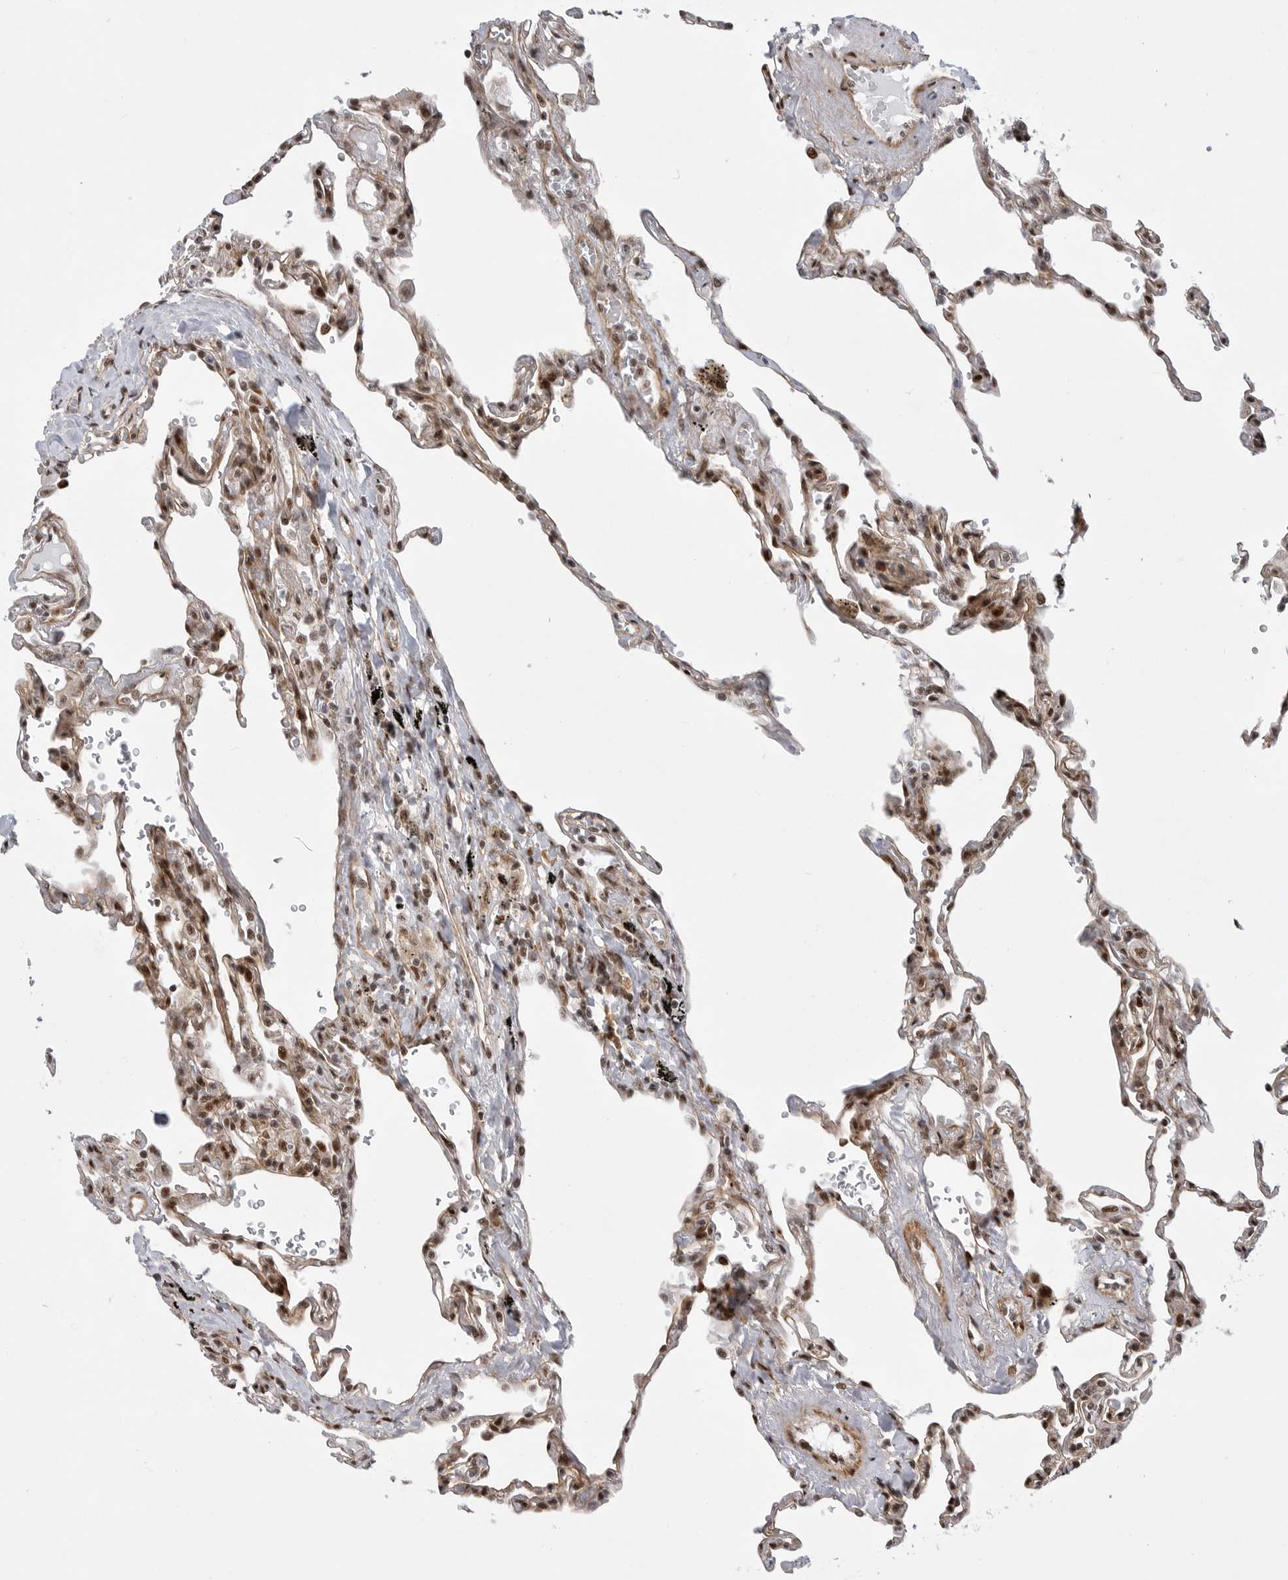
{"staining": {"intensity": "moderate", "quantity": ">75%", "location": "nuclear"}, "tissue": "lung", "cell_type": "Alveolar cells", "image_type": "normal", "snomed": [{"axis": "morphology", "description": "Normal tissue, NOS"}, {"axis": "topography", "description": "Lung"}], "caption": "Human lung stained with a brown dye demonstrates moderate nuclear positive expression in approximately >75% of alveolar cells.", "gene": "GPATCH2", "patient": {"sex": "male", "age": 59}}